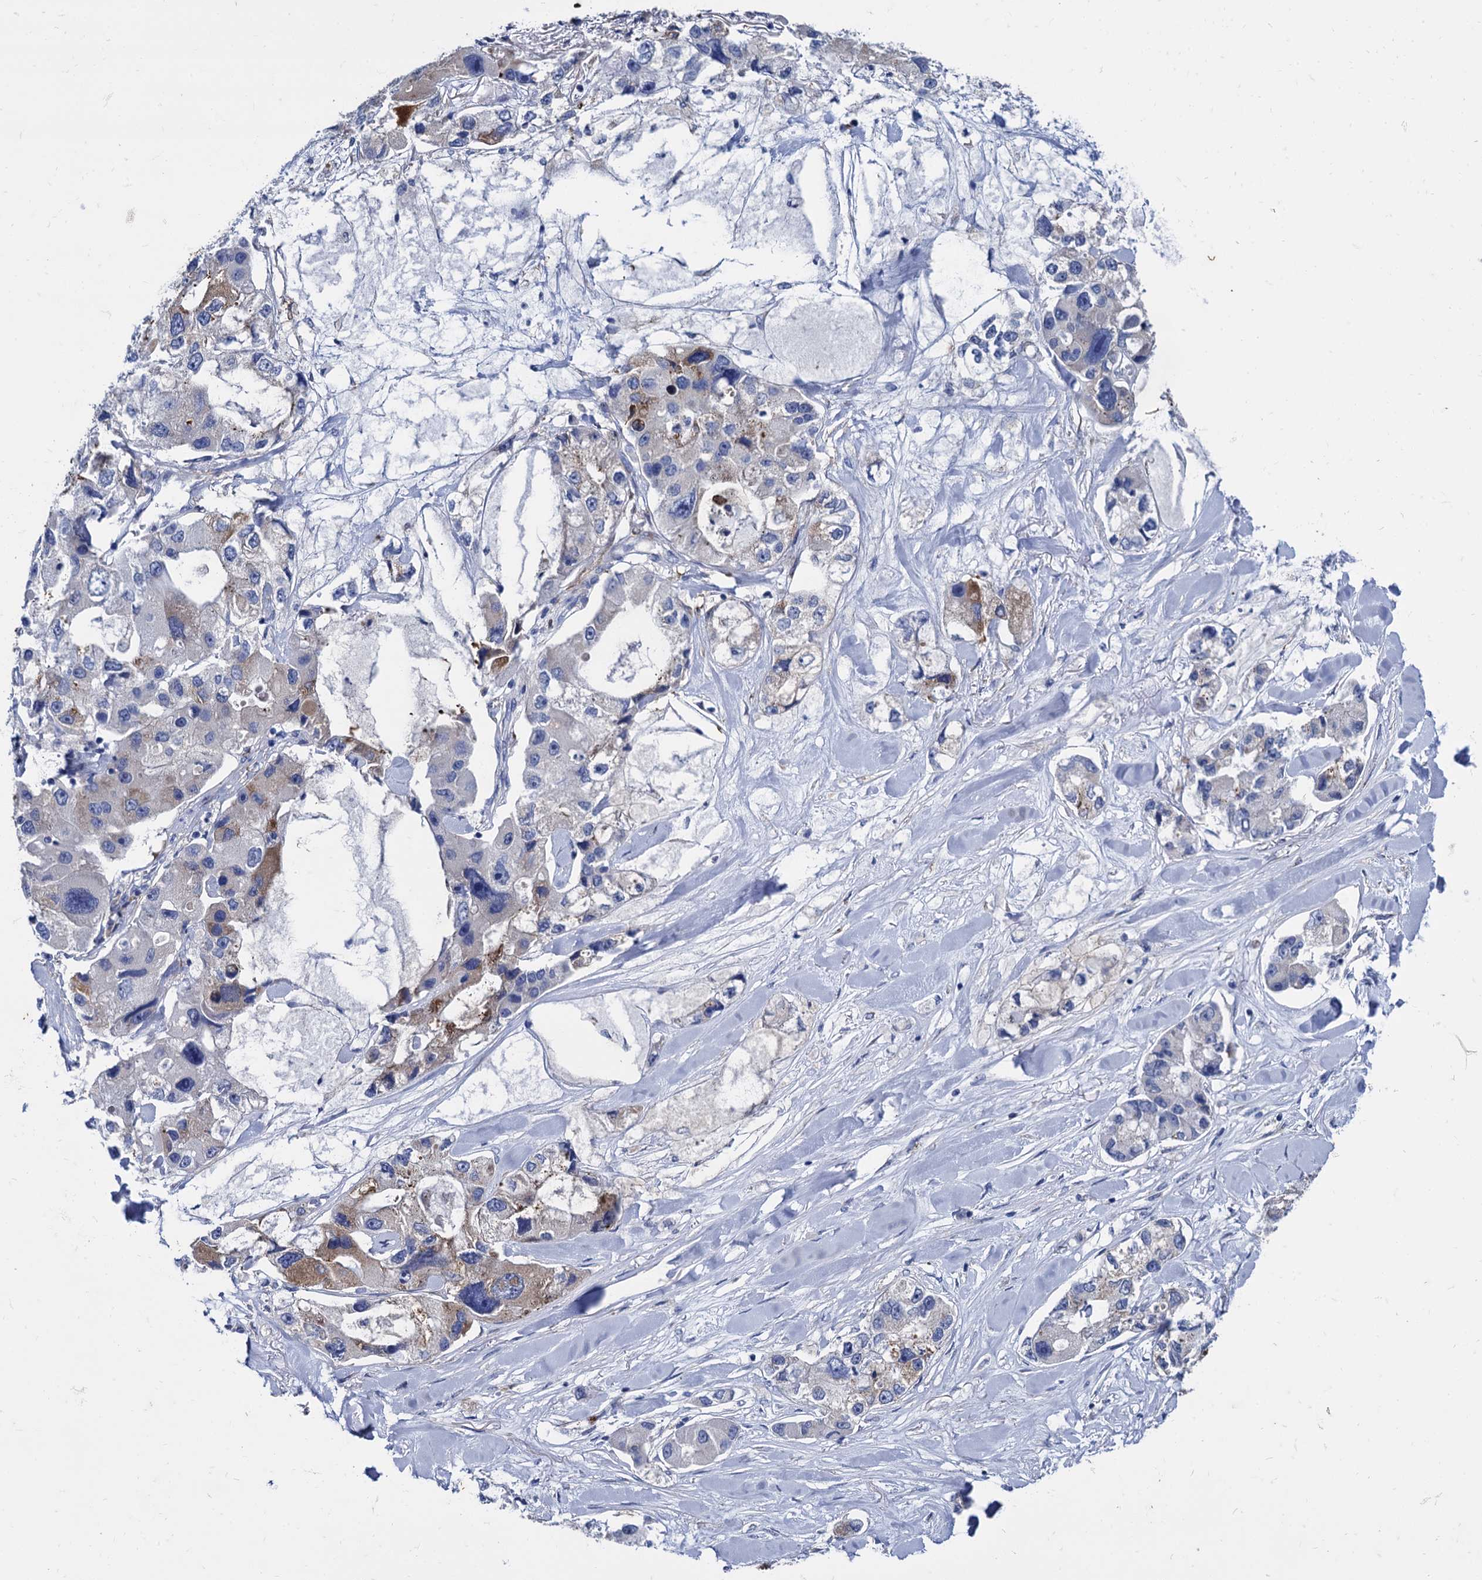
{"staining": {"intensity": "negative", "quantity": "none", "location": "none"}, "tissue": "lung cancer", "cell_type": "Tumor cells", "image_type": "cancer", "snomed": [{"axis": "morphology", "description": "Adenocarcinoma, NOS"}, {"axis": "topography", "description": "Lung"}], "caption": "Tumor cells show no significant protein positivity in lung adenocarcinoma. Brightfield microscopy of immunohistochemistry (IHC) stained with DAB (brown) and hematoxylin (blue), captured at high magnification.", "gene": "FOXR2", "patient": {"sex": "female", "age": 54}}